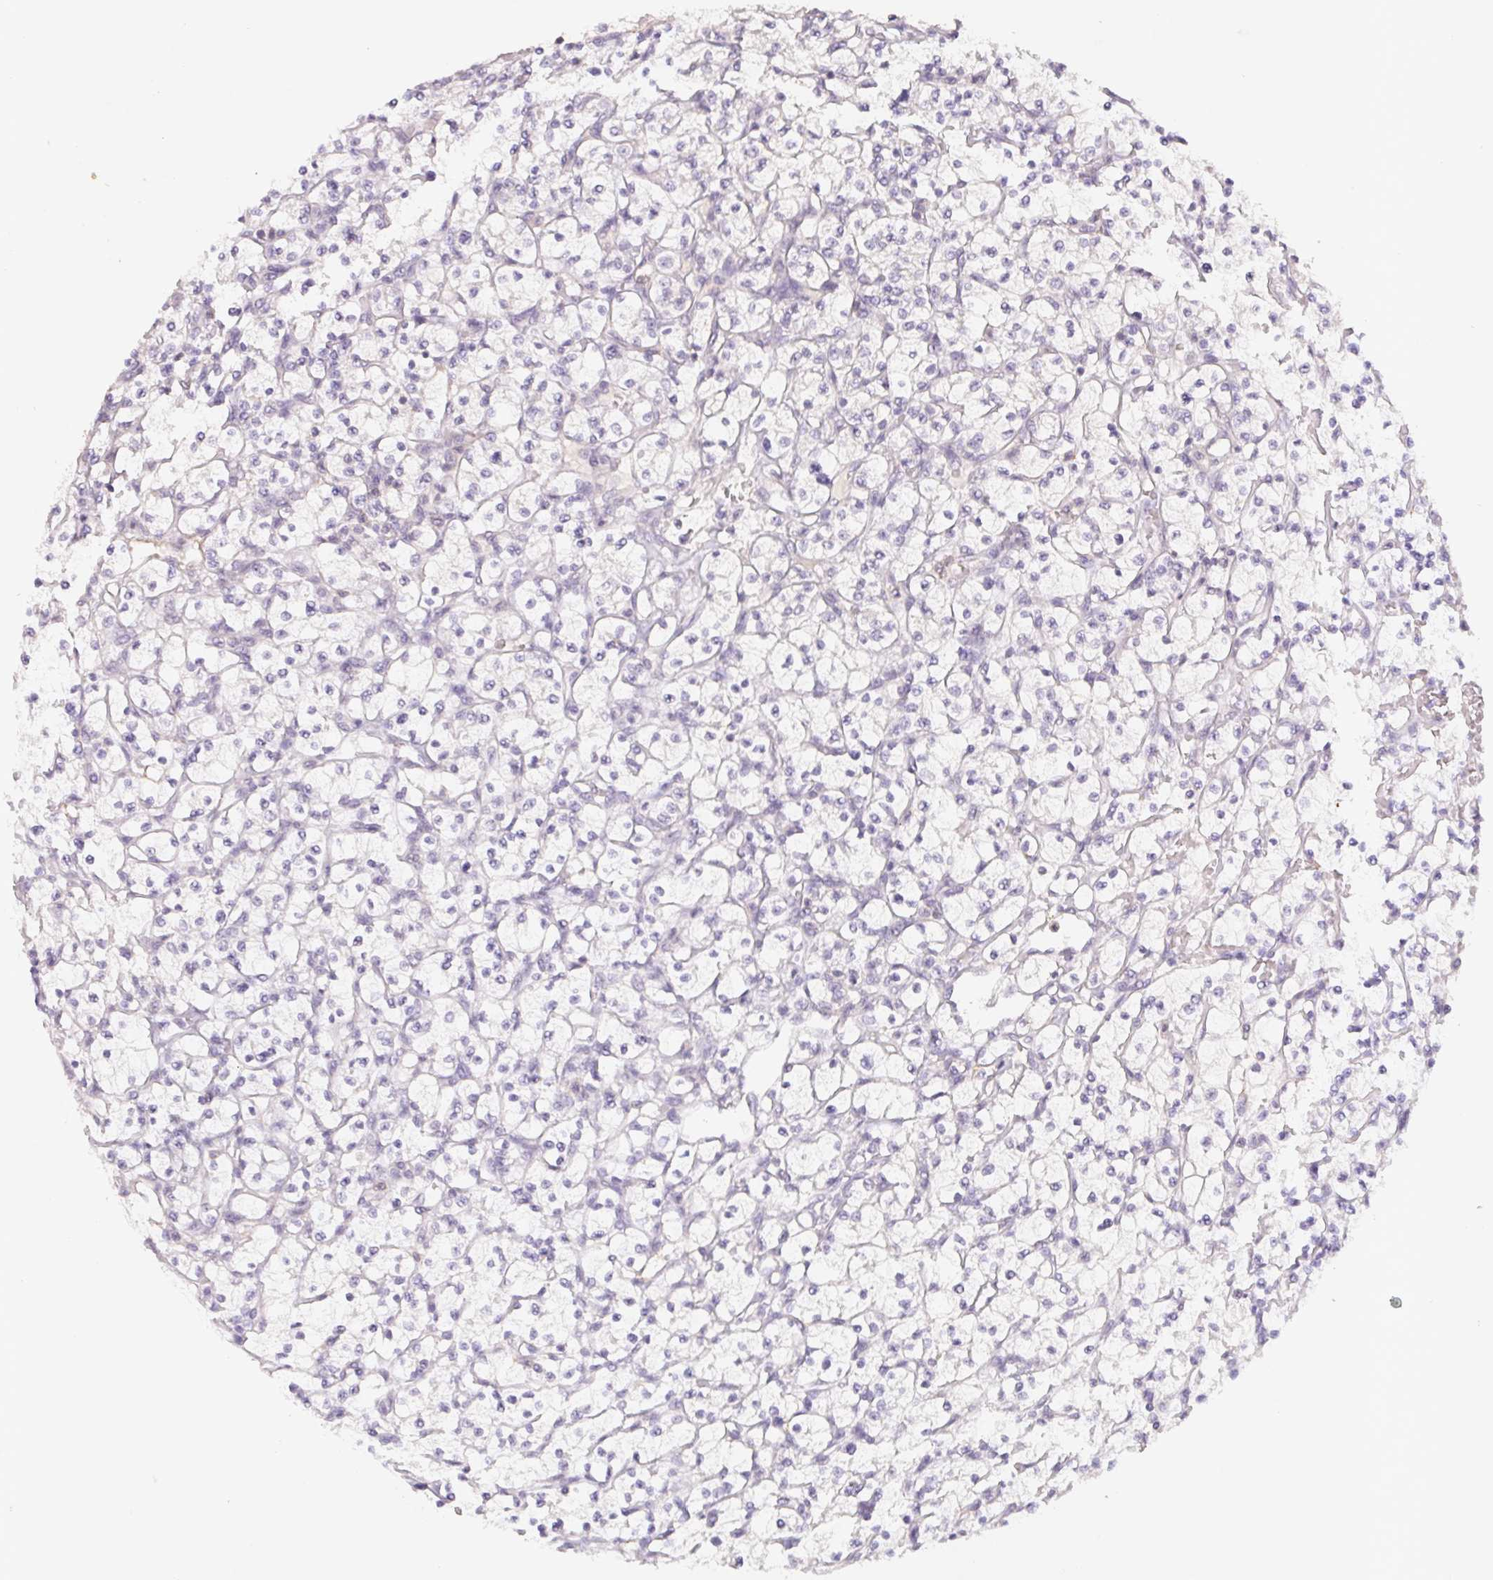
{"staining": {"intensity": "negative", "quantity": "none", "location": "none"}, "tissue": "renal cancer", "cell_type": "Tumor cells", "image_type": "cancer", "snomed": [{"axis": "morphology", "description": "Adenocarcinoma, NOS"}, {"axis": "topography", "description": "Kidney"}], "caption": "High power microscopy image of an IHC histopathology image of renal cancer (adenocarcinoma), revealing no significant expression in tumor cells. (DAB (3,3'-diaminobenzidine) immunohistochemistry (IHC) visualized using brightfield microscopy, high magnification).", "gene": "KIF26A", "patient": {"sex": "female", "age": 64}}